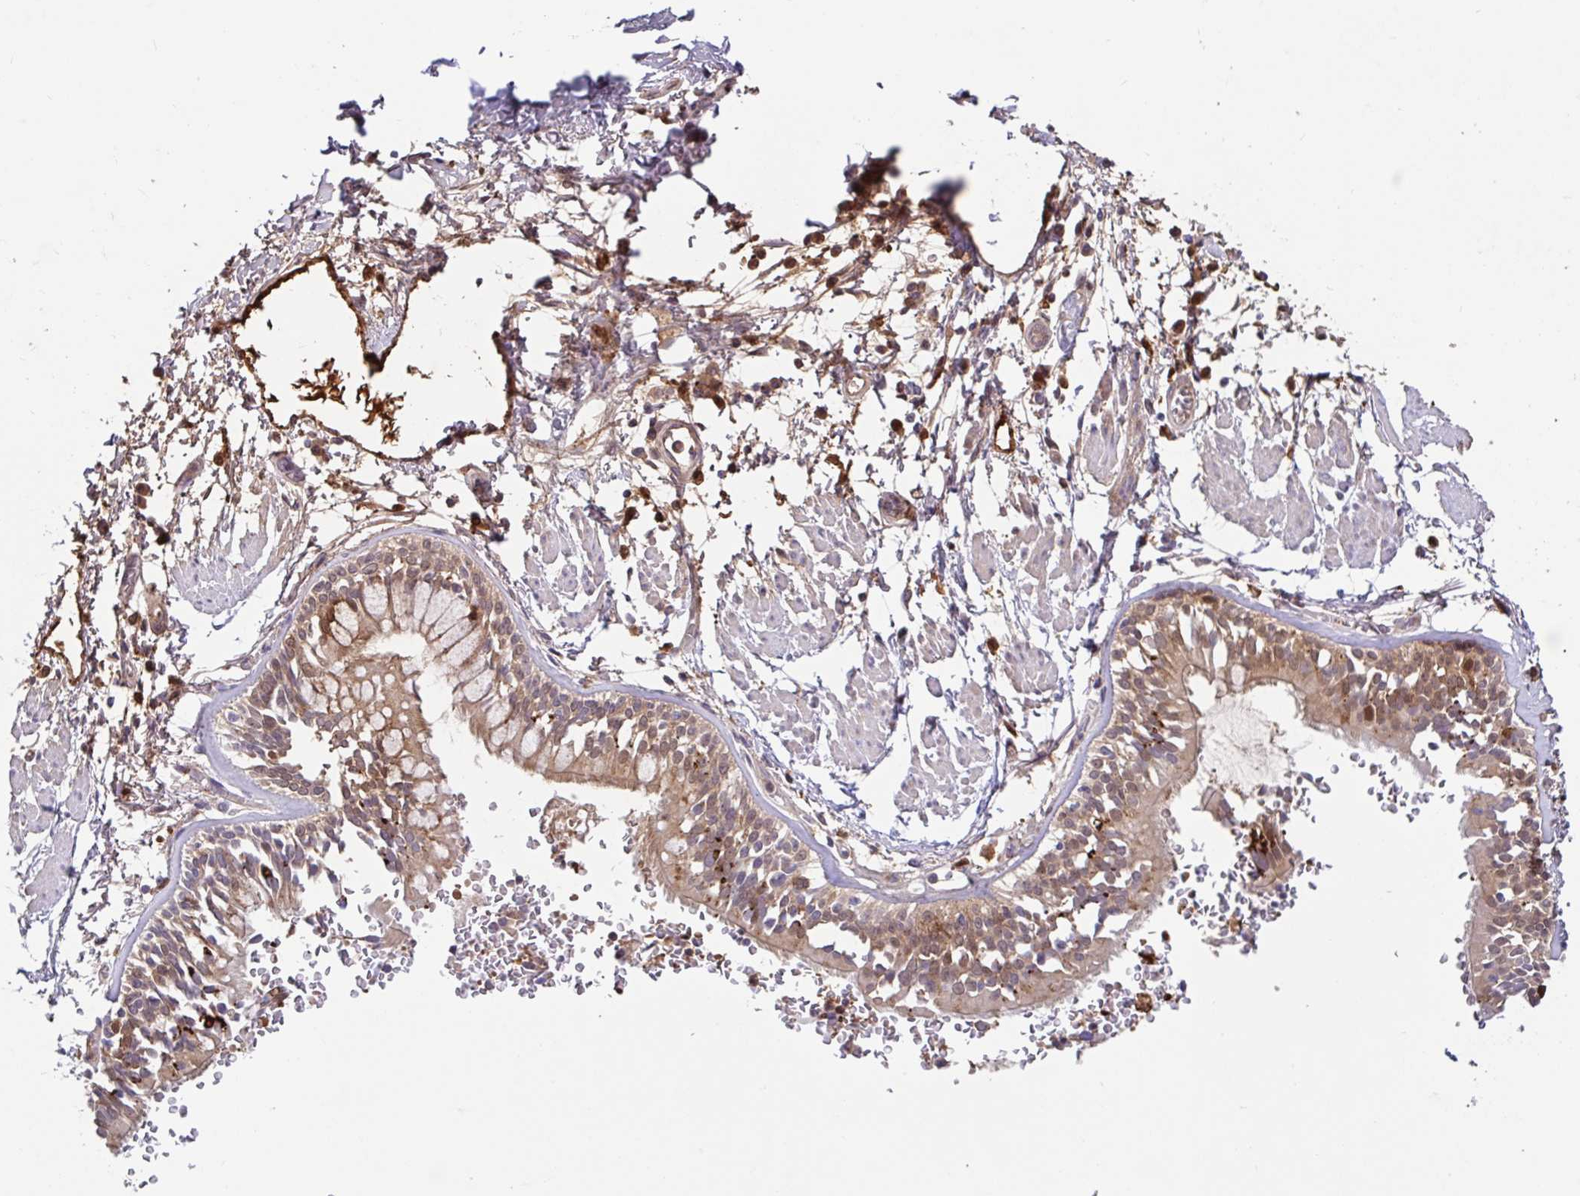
{"staining": {"intensity": "negative", "quantity": "none", "location": "none"}, "tissue": "adipose tissue", "cell_type": "Adipocytes", "image_type": "normal", "snomed": [{"axis": "morphology", "description": "Normal tissue, NOS"}, {"axis": "morphology", "description": "Degeneration, NOS"}, {"axis": "topography", "description": "Cartilage tissue"}, {"axis": "topography", "description": "Lung"}], "caption": "An immunohistochemistry (IHC) histopathology image of normal adipose tissue is shown. There is no staining in adipocytes of adipose tissue. The staining was performed using DAB to visualize the protein expression in brown, while the nuclei were stained in blue with hematoxylin (Magnification: 20x).", "gene": "BLVRA", "patient": {"sex": "female", "age": 61}}